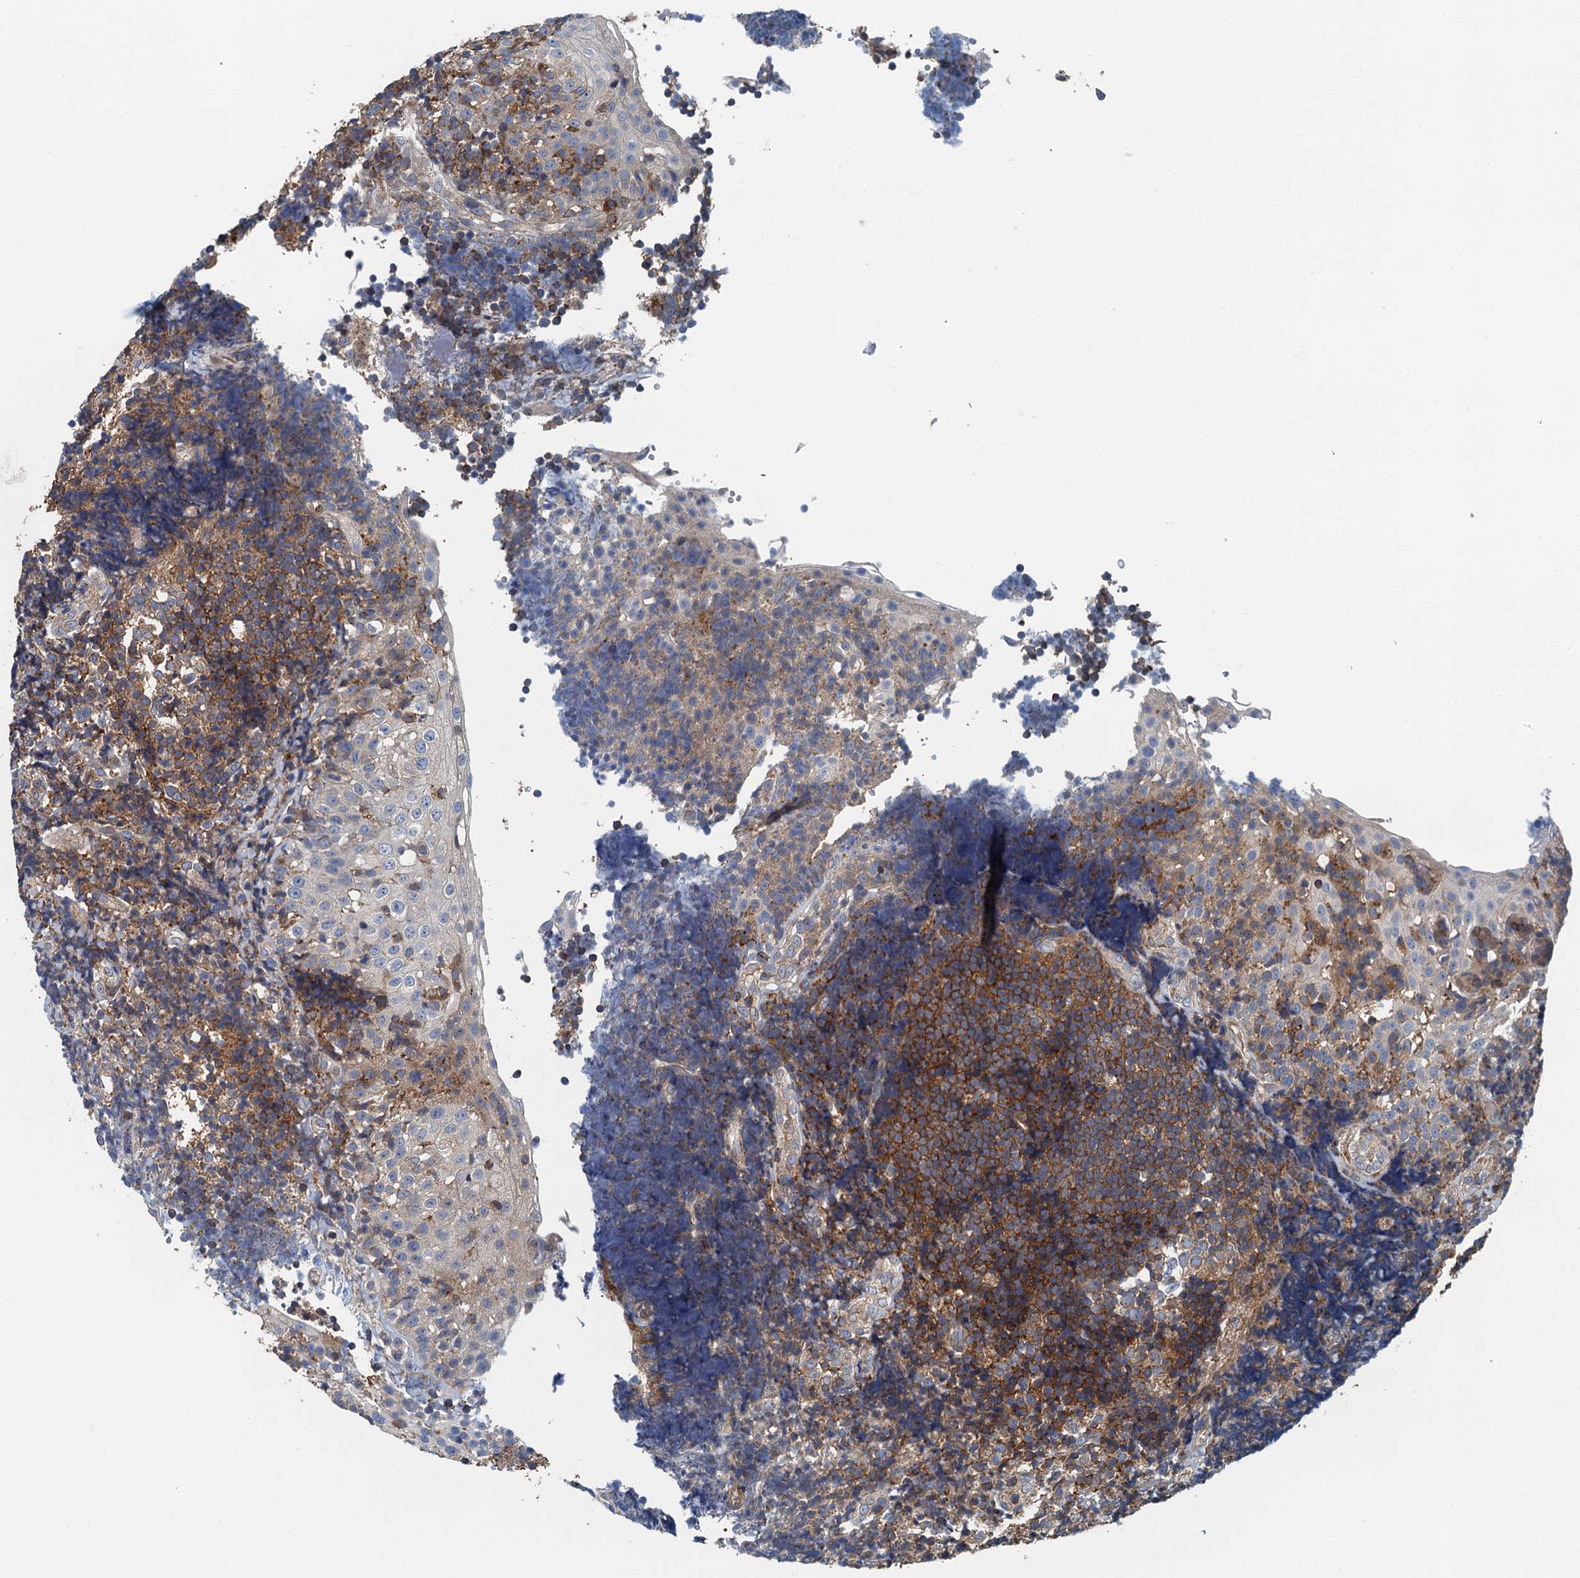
{"staining": {"intensity": "moderate", "quantity": ">75%", "location": "cytoplasmic/membranous"}, "tissue": "tonsil", "cell_type": "Germinal center cells", "image_type": "normal", "snomed": [{"axis": "morphology", "description": "Normal tissue, NOS"}, {"axis": "topography", "description": "Tonsil"}], "caption": "Protein expression analysis of benign human tonsil reveals moderate cytoplasmic/membranous positivity in about >75% of germinal center cells. (DAB (3,3'-diaminobenzidine) IHC with brightfield microscopy, high magnification).", "gene": "PPP1R14D", "patient": {"sex": "female", "age": 40}}